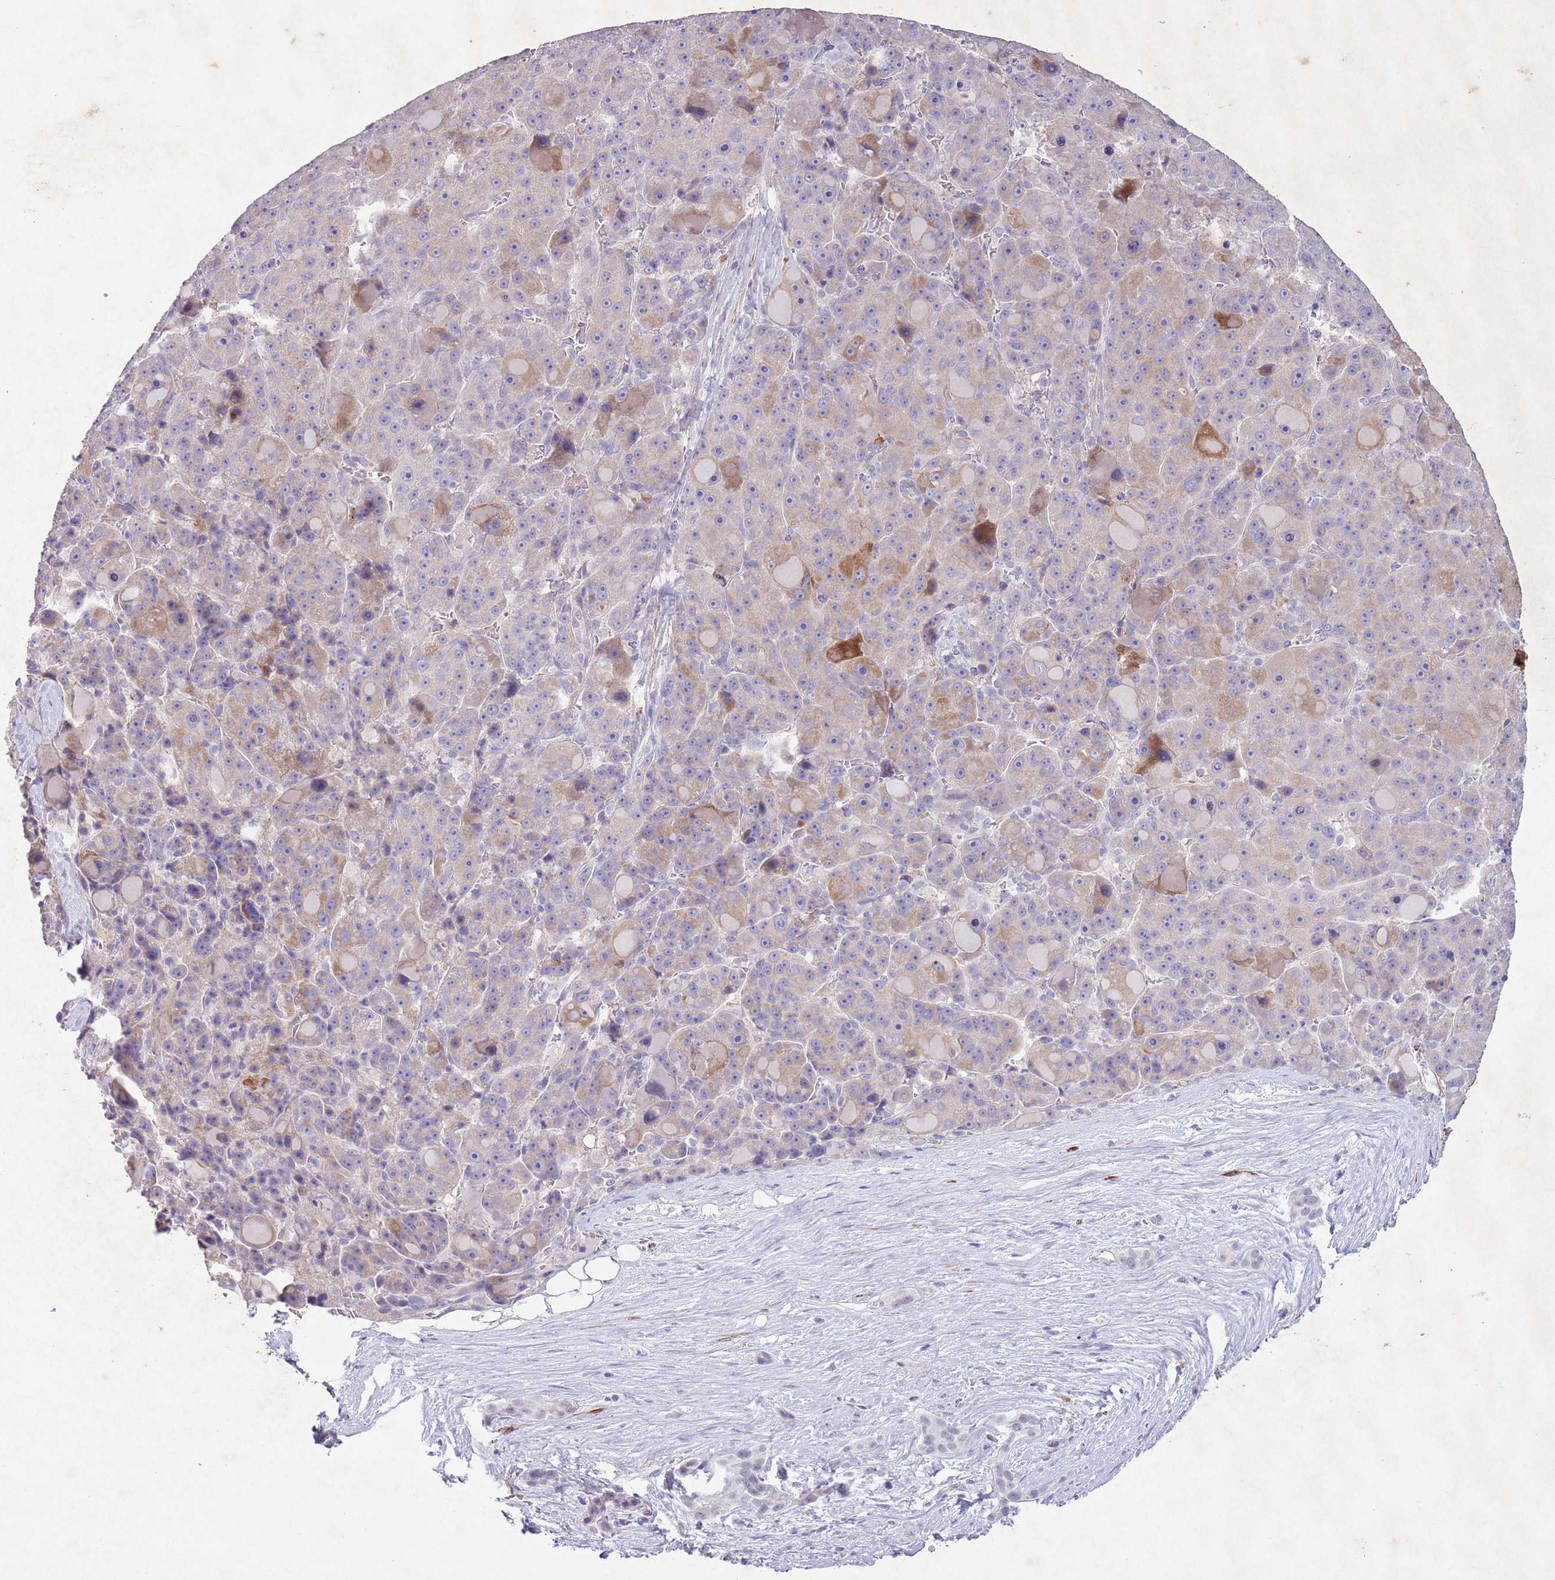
{"staining": {"intensity": "moderate", "quantity": "<25%", "location": "cytoplasmic/membranous"}, "tissue": "liver cancer", "cell_type": "Tumor cells", "image_type": "cancer", "snomed": [{"axis": "morphology", "description": "Carcinoma, Hepatocellular, NOS"}, {"axis": "topography", "description": "Liver"}], "caption": "The immunohistochemical stain shows moderate cytoplasmic/membranous staining in tumor cells of liver cancer tissue. (DAB IHC, brown staining for protein, blue staining for nuclei).", "gene": "CCNI", "patient": {"sex": "male", "age": 76}}